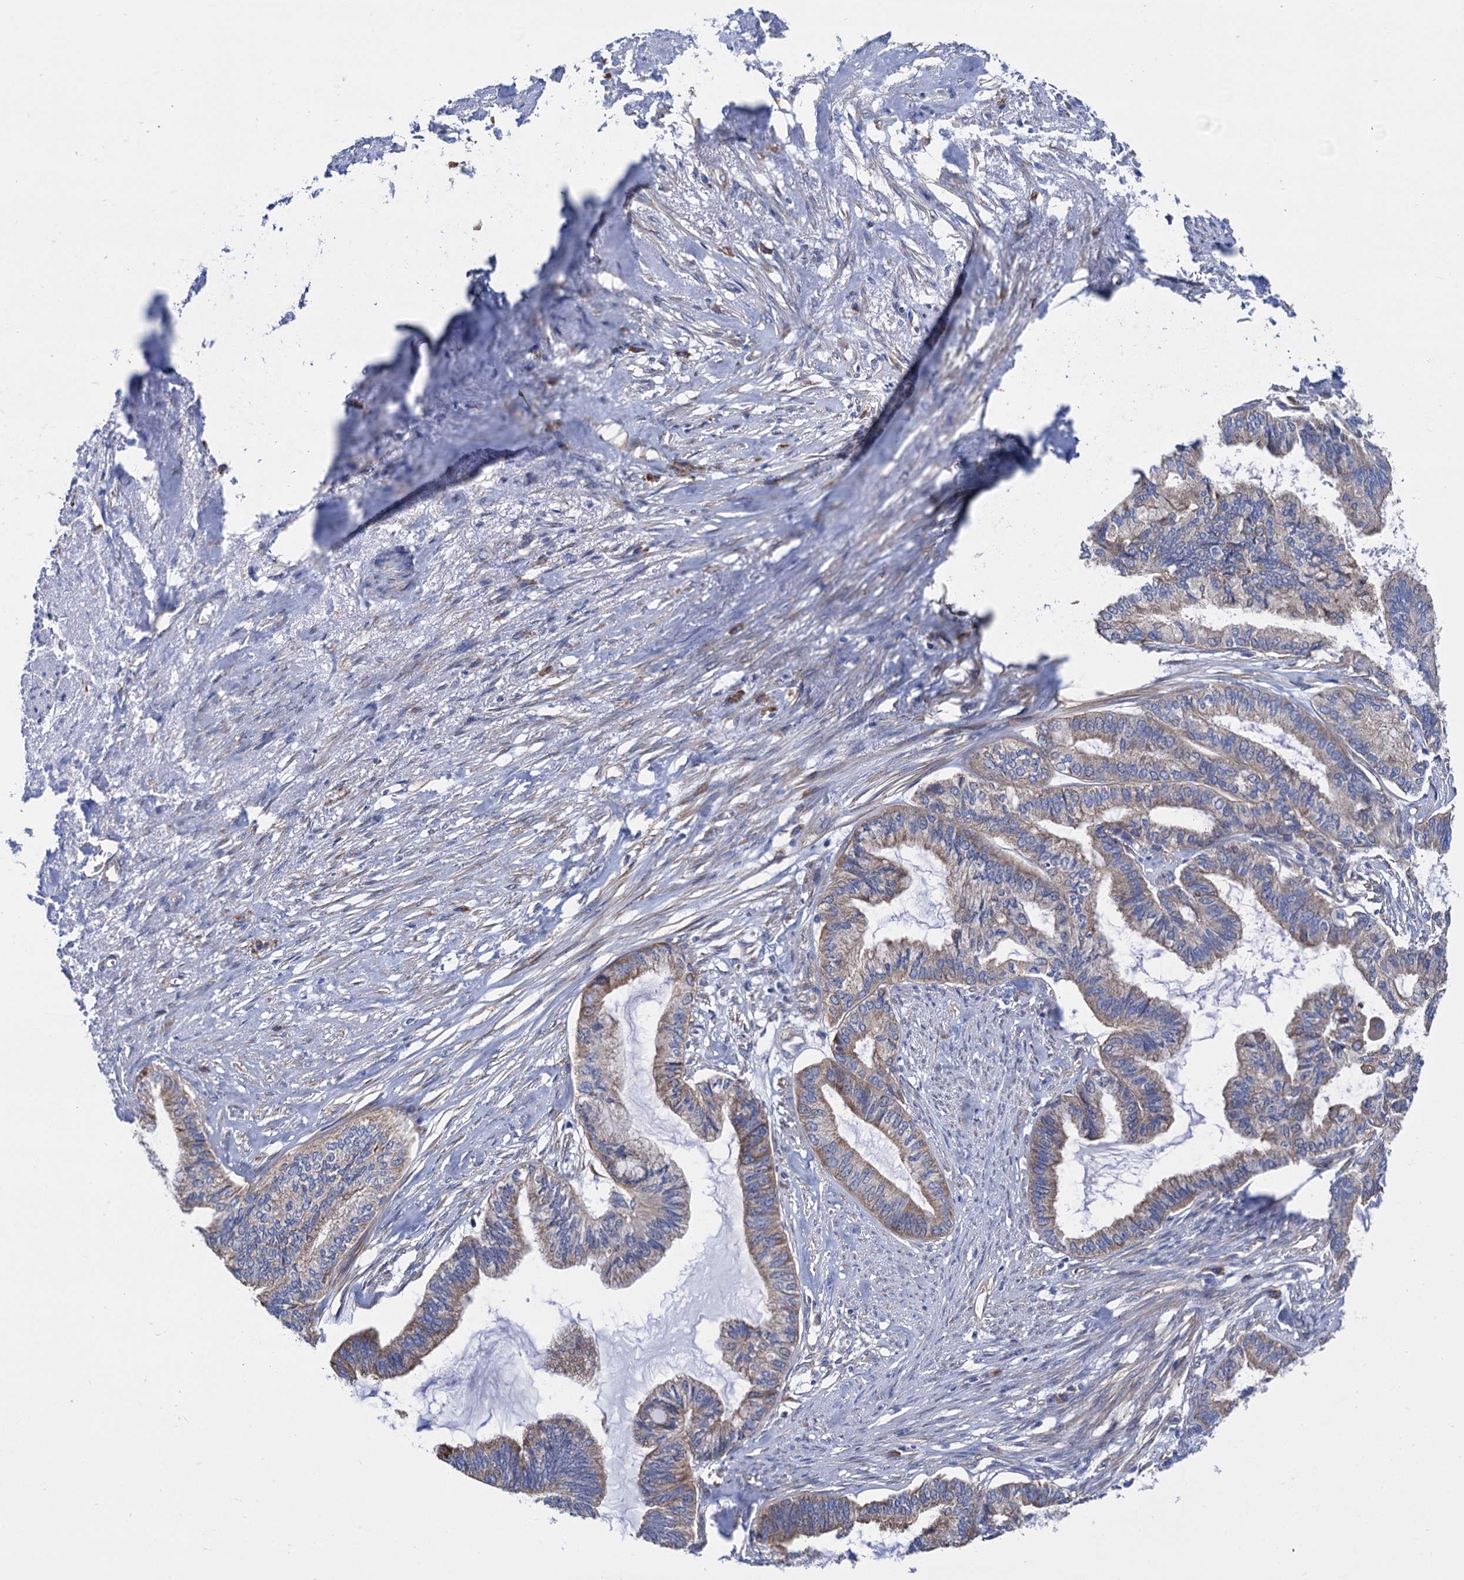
{"staining": {"intensity": "weak", "quantity": "25%-75%", "location": "cytoplasmic/membranous"}, "tissue": "endometrial cancer", "cell_type": "Tumor cells", "image_type": "cancer", "snomed": [{"axis": "morphology", "description": "Adenocarcinoma, NOS"}, {"axis": "topography", "description": "Endometrium"}], "caption": "Weak cytoplasmic/membranous positivity is identified in about 25%-75% of tumor cells in adenocarcinoma (endometrial).", "gene": "SLC12A7", "patient": {"sex": "female", "age": 86}}